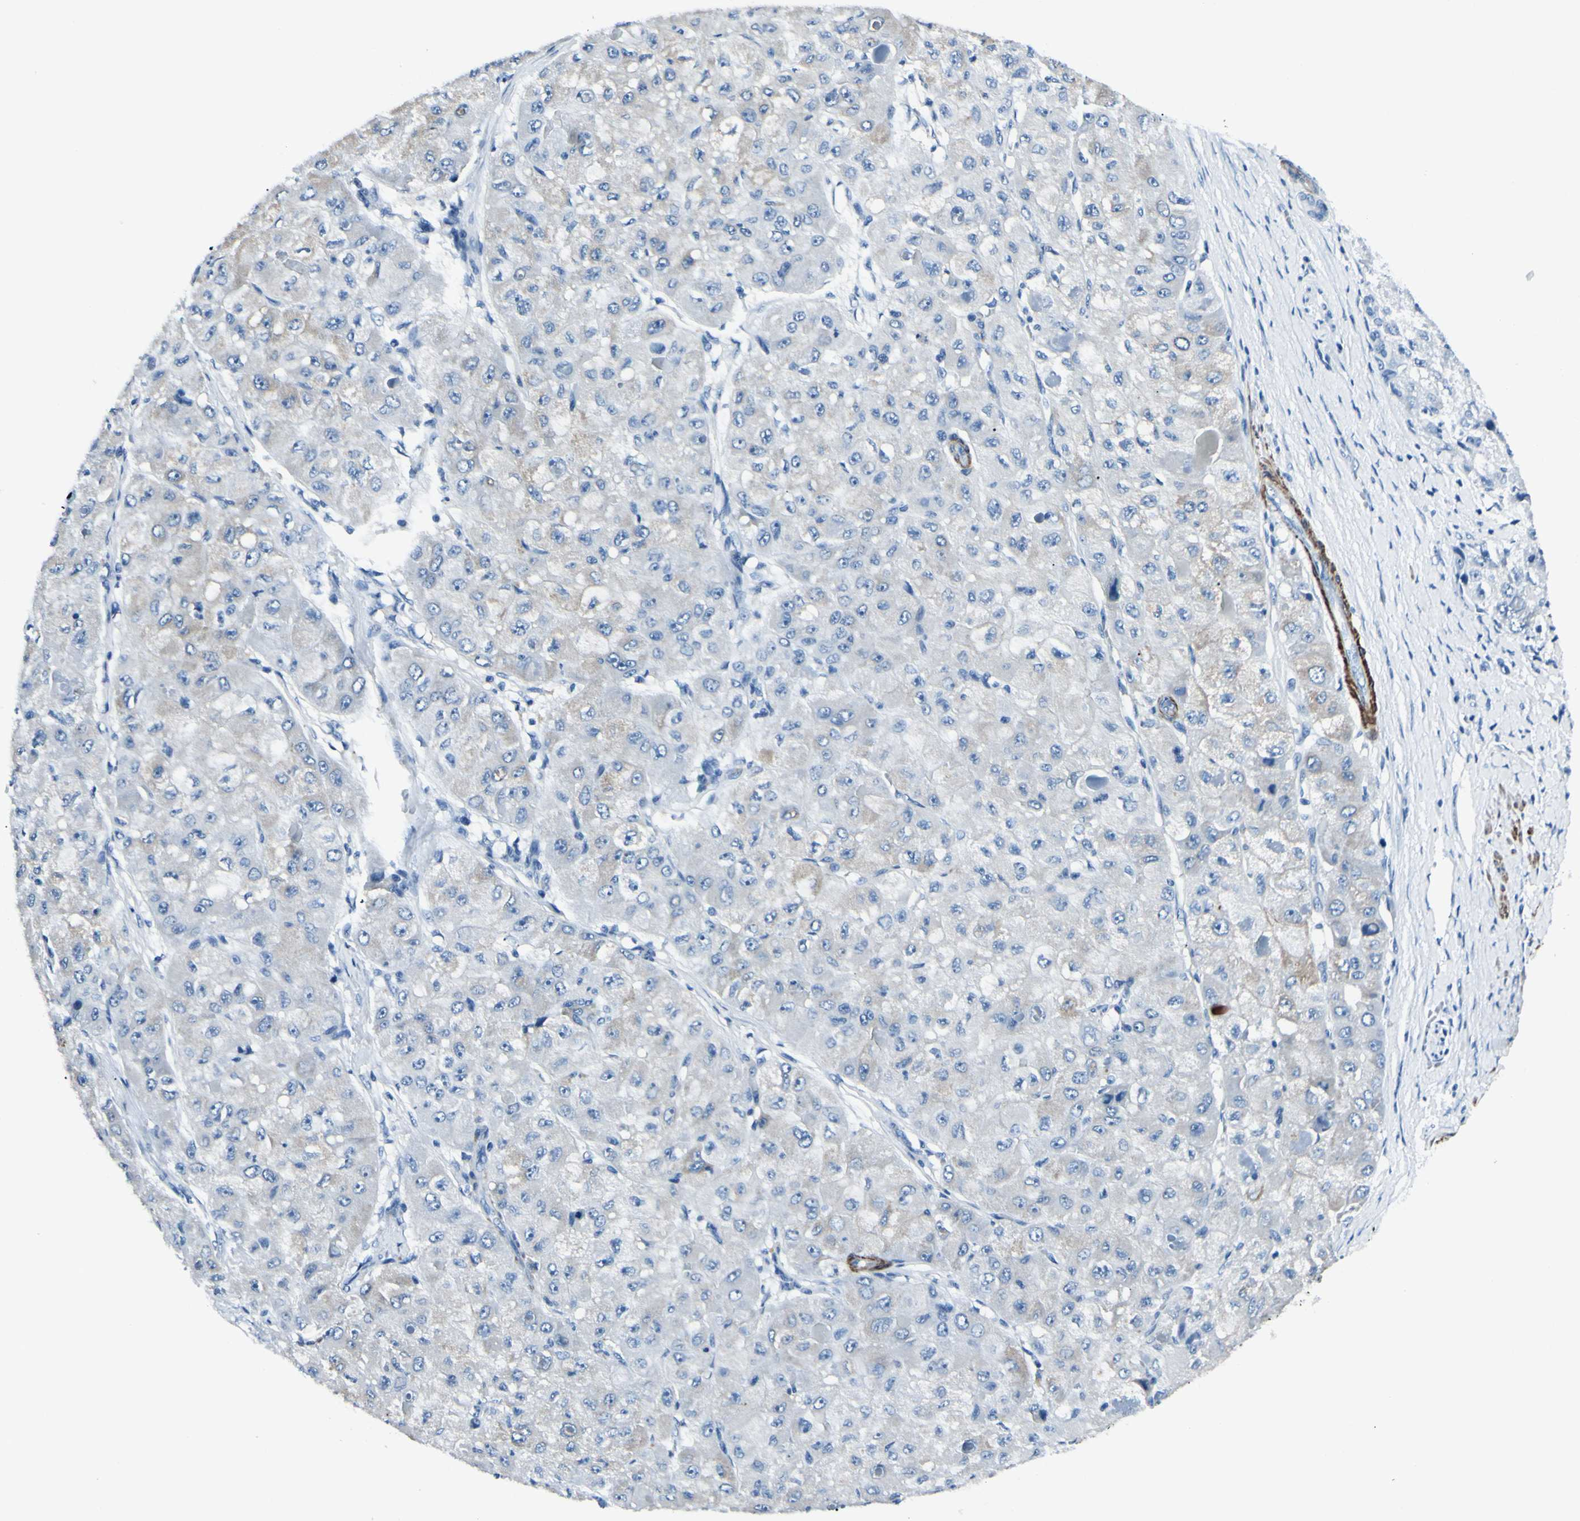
{"staining": {"intensity": "negative", "quantity": "none", "location": "none"}, "tissue": "liver cancer", "cell_type": "Tumor cells", "image_type": "cancer", "snomed": [{"axis": "morphology", "description": "Carcinoma, Hepatocellular, NOS"}, {"axis": "topography", "description": "Liver"}], "caption": "An image of liver cancer stained for a protein exhibits no brown staining in tumor cells.", "gene": "CDH15", "patient": {"sex": "male", "age": 80}}